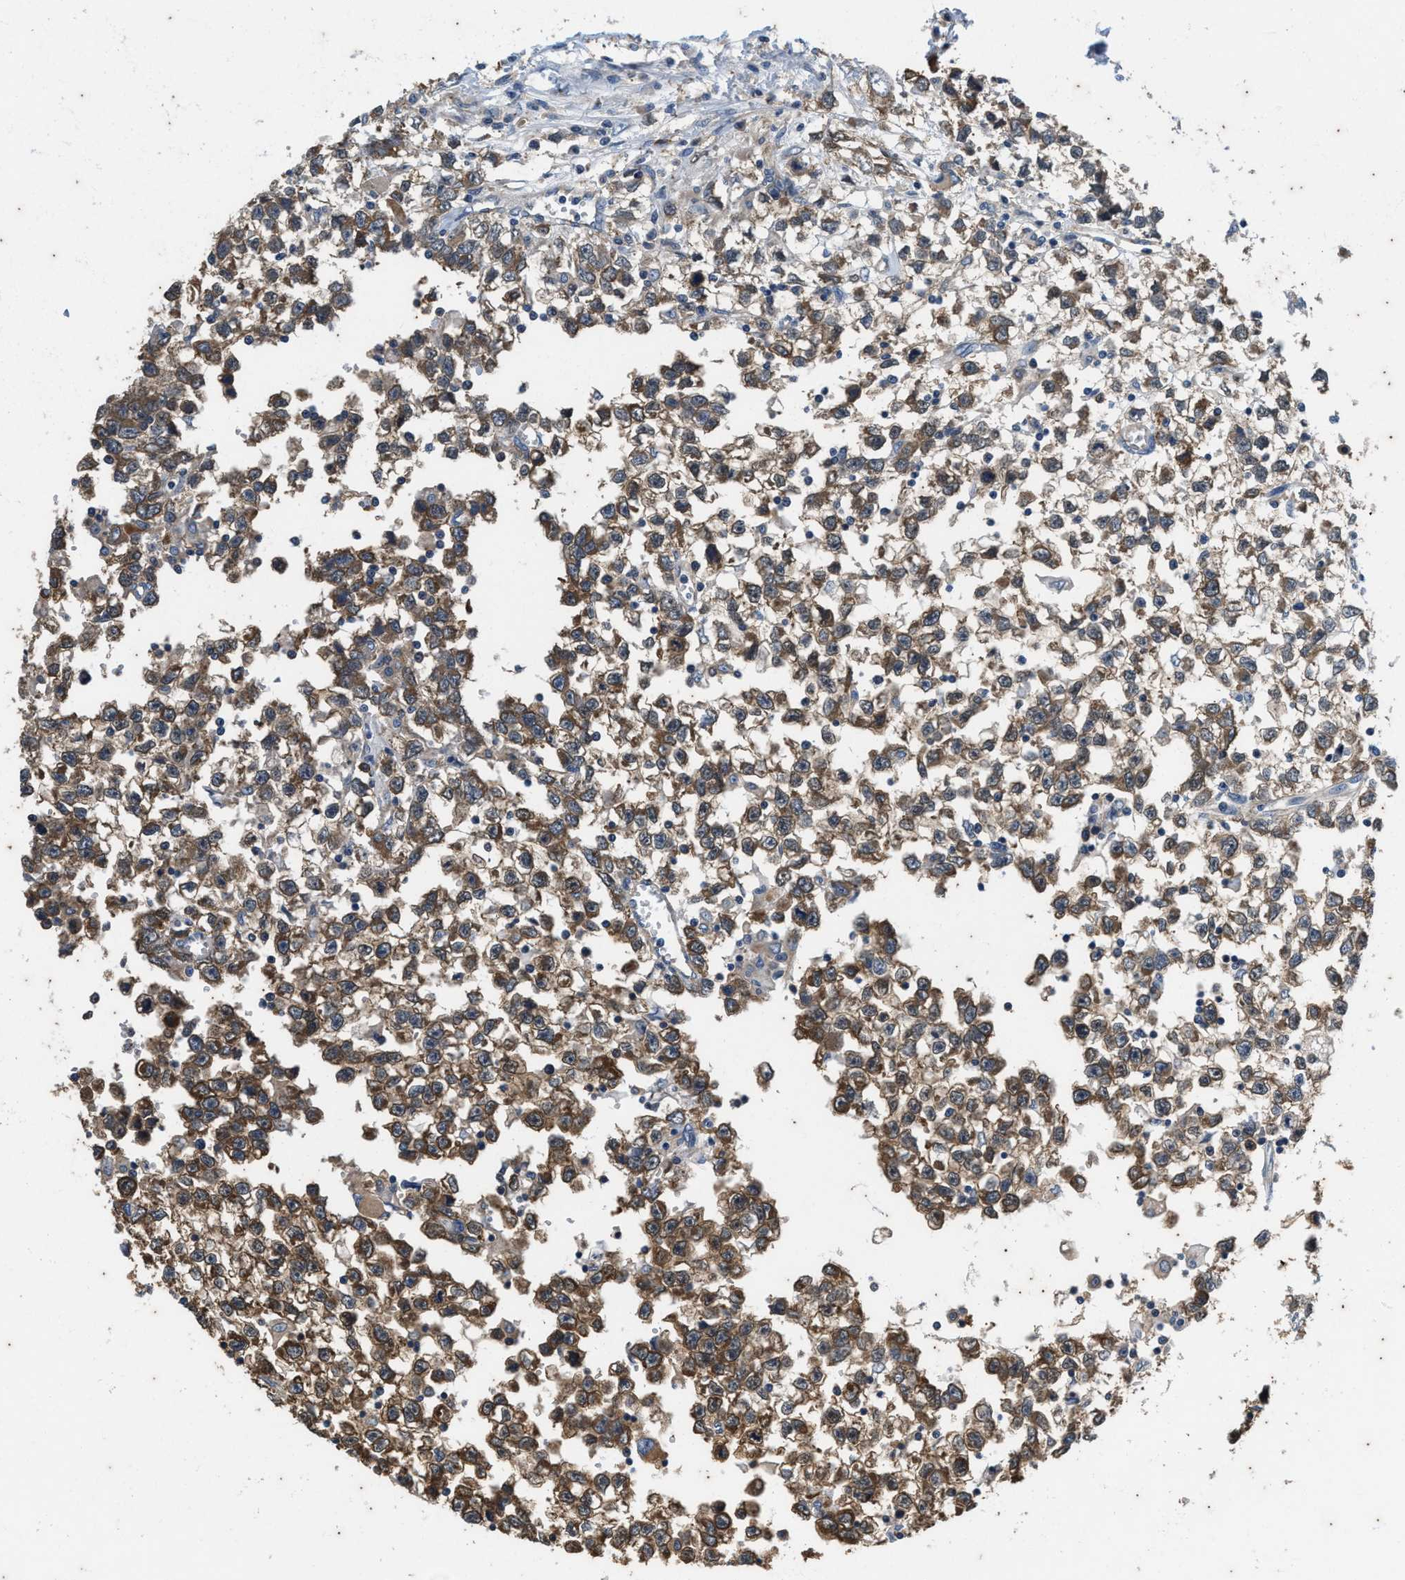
{"staining": {"intensity": "moderate", "quantity": ">75%", "location": "cytoplasmic/membranous"}, "tissue": "testis cancer", "cell_type": "Tumor cells", "image_type": "cancer", "snomed": [{"axis": "morphology", "description": "Seminoma, NOS"}, {"axis": "morphology", "description": "Carcinoma, Embryonal, NOS"}, {"axis": "topography", "description": "Testis"}], "caption": "Protein expression analysis of testis cancer shows moderate cytoplasmic/membranous expression in about >75% of tumor cells.", "gene": "COX19", "patient": {"sex": "male", "age": 51}}